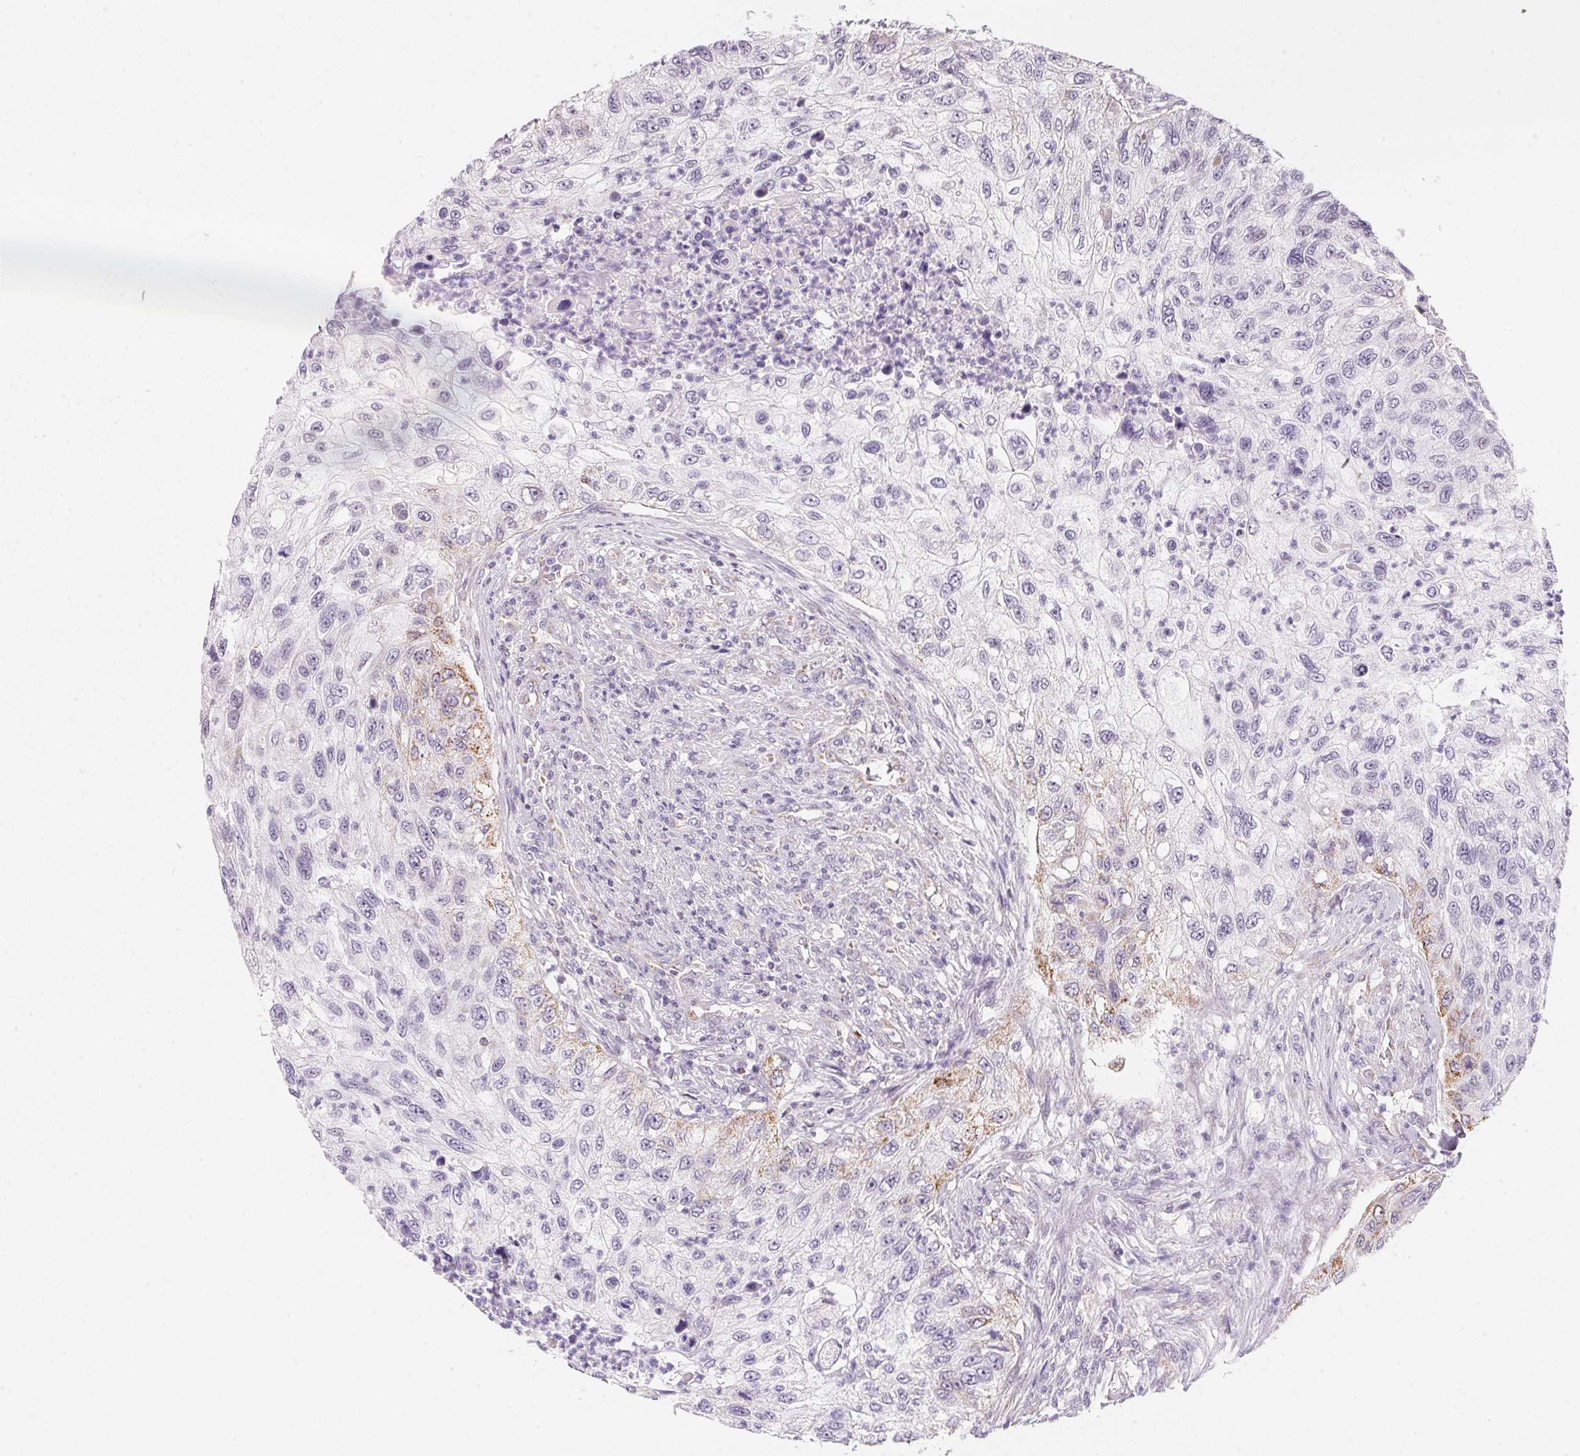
{"staining": {"intensity": "weak", "quantity": "<25%", "location": "cytoplasmic/membranous"}, "tissue": "urothelial cancer", "cell_type": "Tumor cells", "image_type": "cancer", "snomed": [{"axis": "morphology", "description": "Urothelial carcinoma, High grade"}, {"axis": "topography", "description": "Urinary bladder"}], "caption": "The immunohistochemistry (IHC) photomicrograph has no significant positivity in tumor cells of high-grade urothelial carcinoma tissue.", "gene": "GIPC2", "patient": {"sex": "female", "age": 60}}